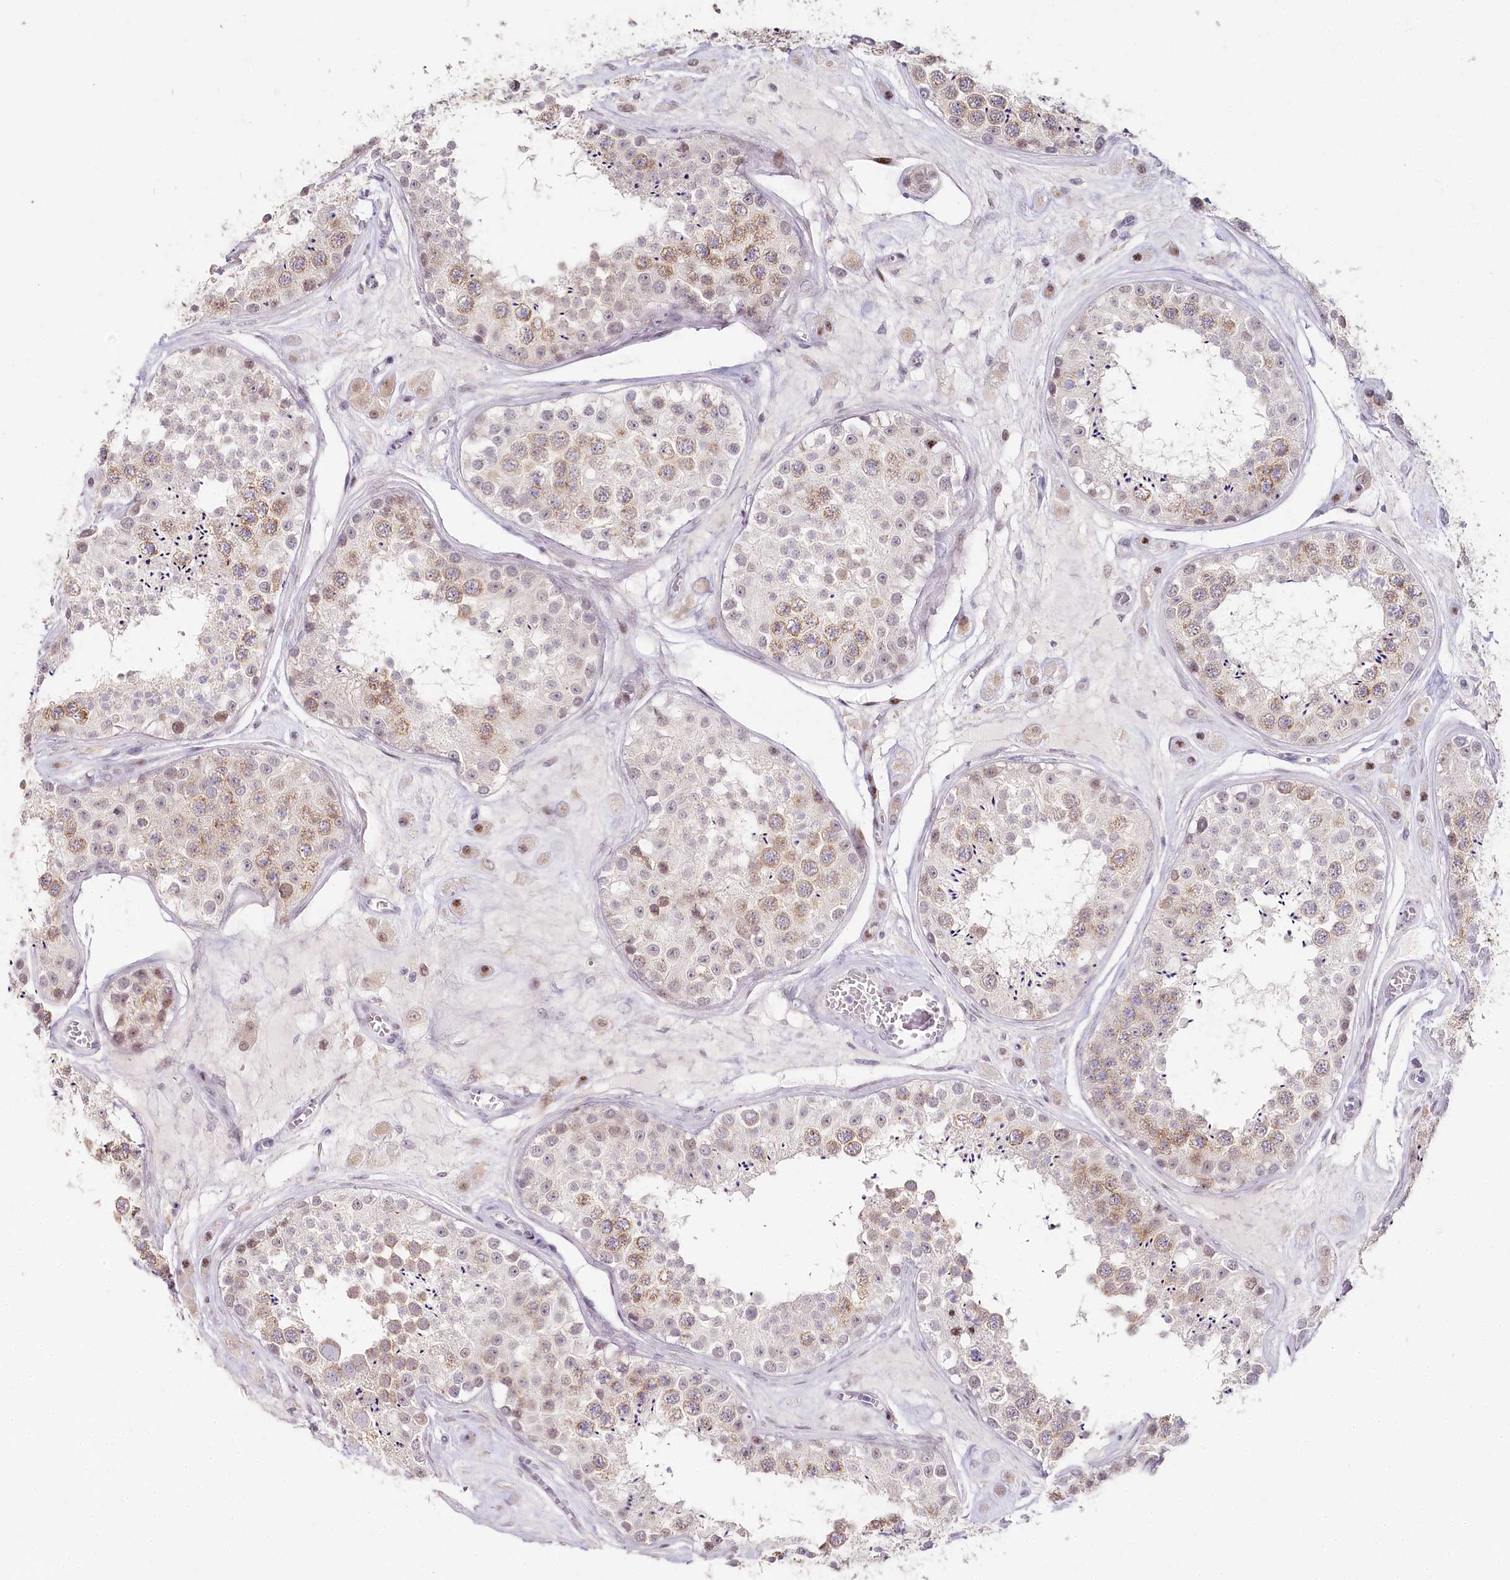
{"staining": {"intensity": "moderate", "quantity": "25%-75%", "location": "cytoplasmic/membranous"}, "tissue": "testis", "cell_type": "Cells in seminiferous ducts", "image_type": "normal", "snomed": [{"axis": "morphology", "description": "Normal tissue, NOS"}, {"axis": "topography", "description": "Testis"}], "caption": "Immunohistochemistry of unremarkable testis displays medium levels of moderate cytoplasmic/membranous expression in approximately 25%-75% of cells in seminiferous ducts.", "gene": "HPD", "patient": {"sex": "male", "age": 25}}